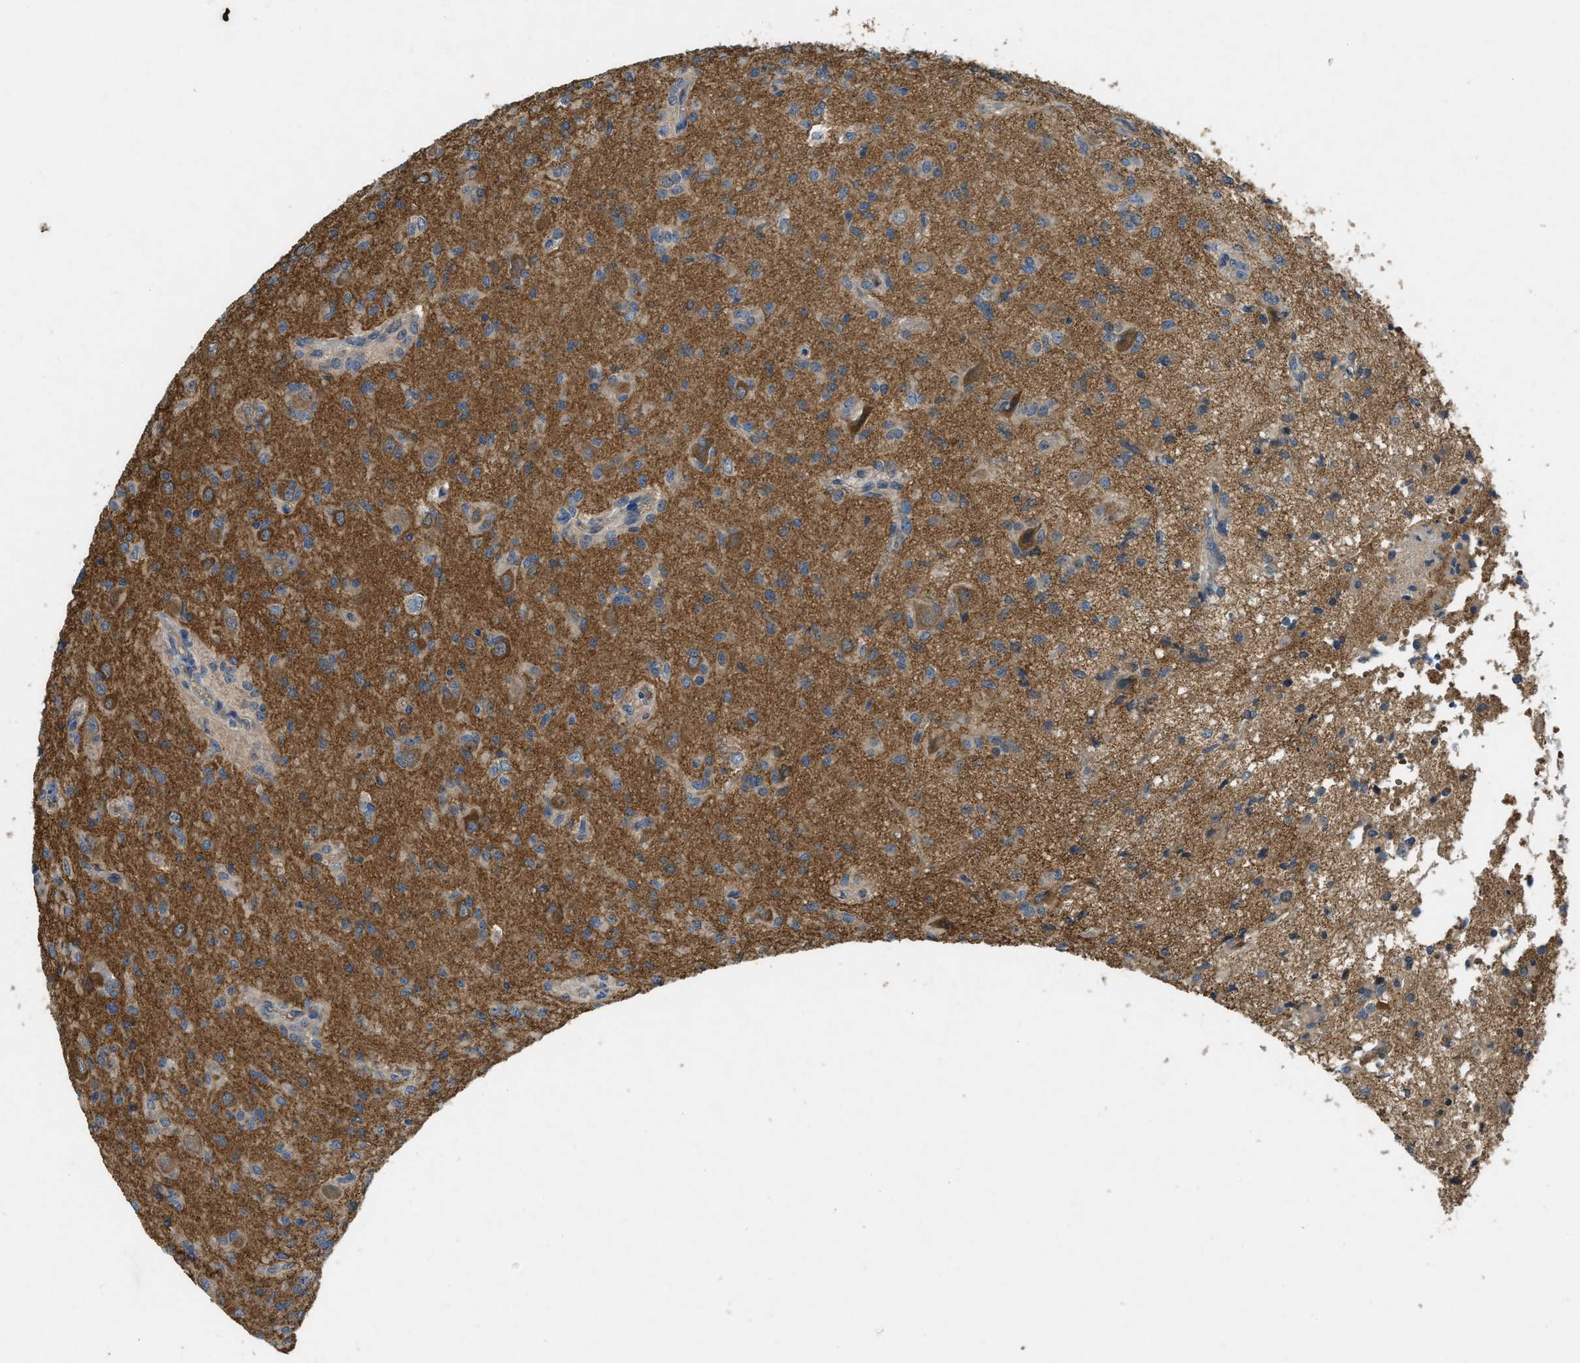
{"staining": {"intensity": "weak", "quantity": ">75%", "location": "cytoplasmic/membranous"}, "tissue": "glioma", "cell_type": "Tumor cells", "image_type": "cancer", "snomed": [{"axis": "morphology", "description": "Glioma, malignant, High grade"}, {"axis": "topography", "description": "Brain"}], "caption": "Malignant glioma (high-grade) stained with a protein marker demonstrates weak staining in tumor cells.", "gene": "PPP3CA", "patient": {"sex": "female", "age": 59}}